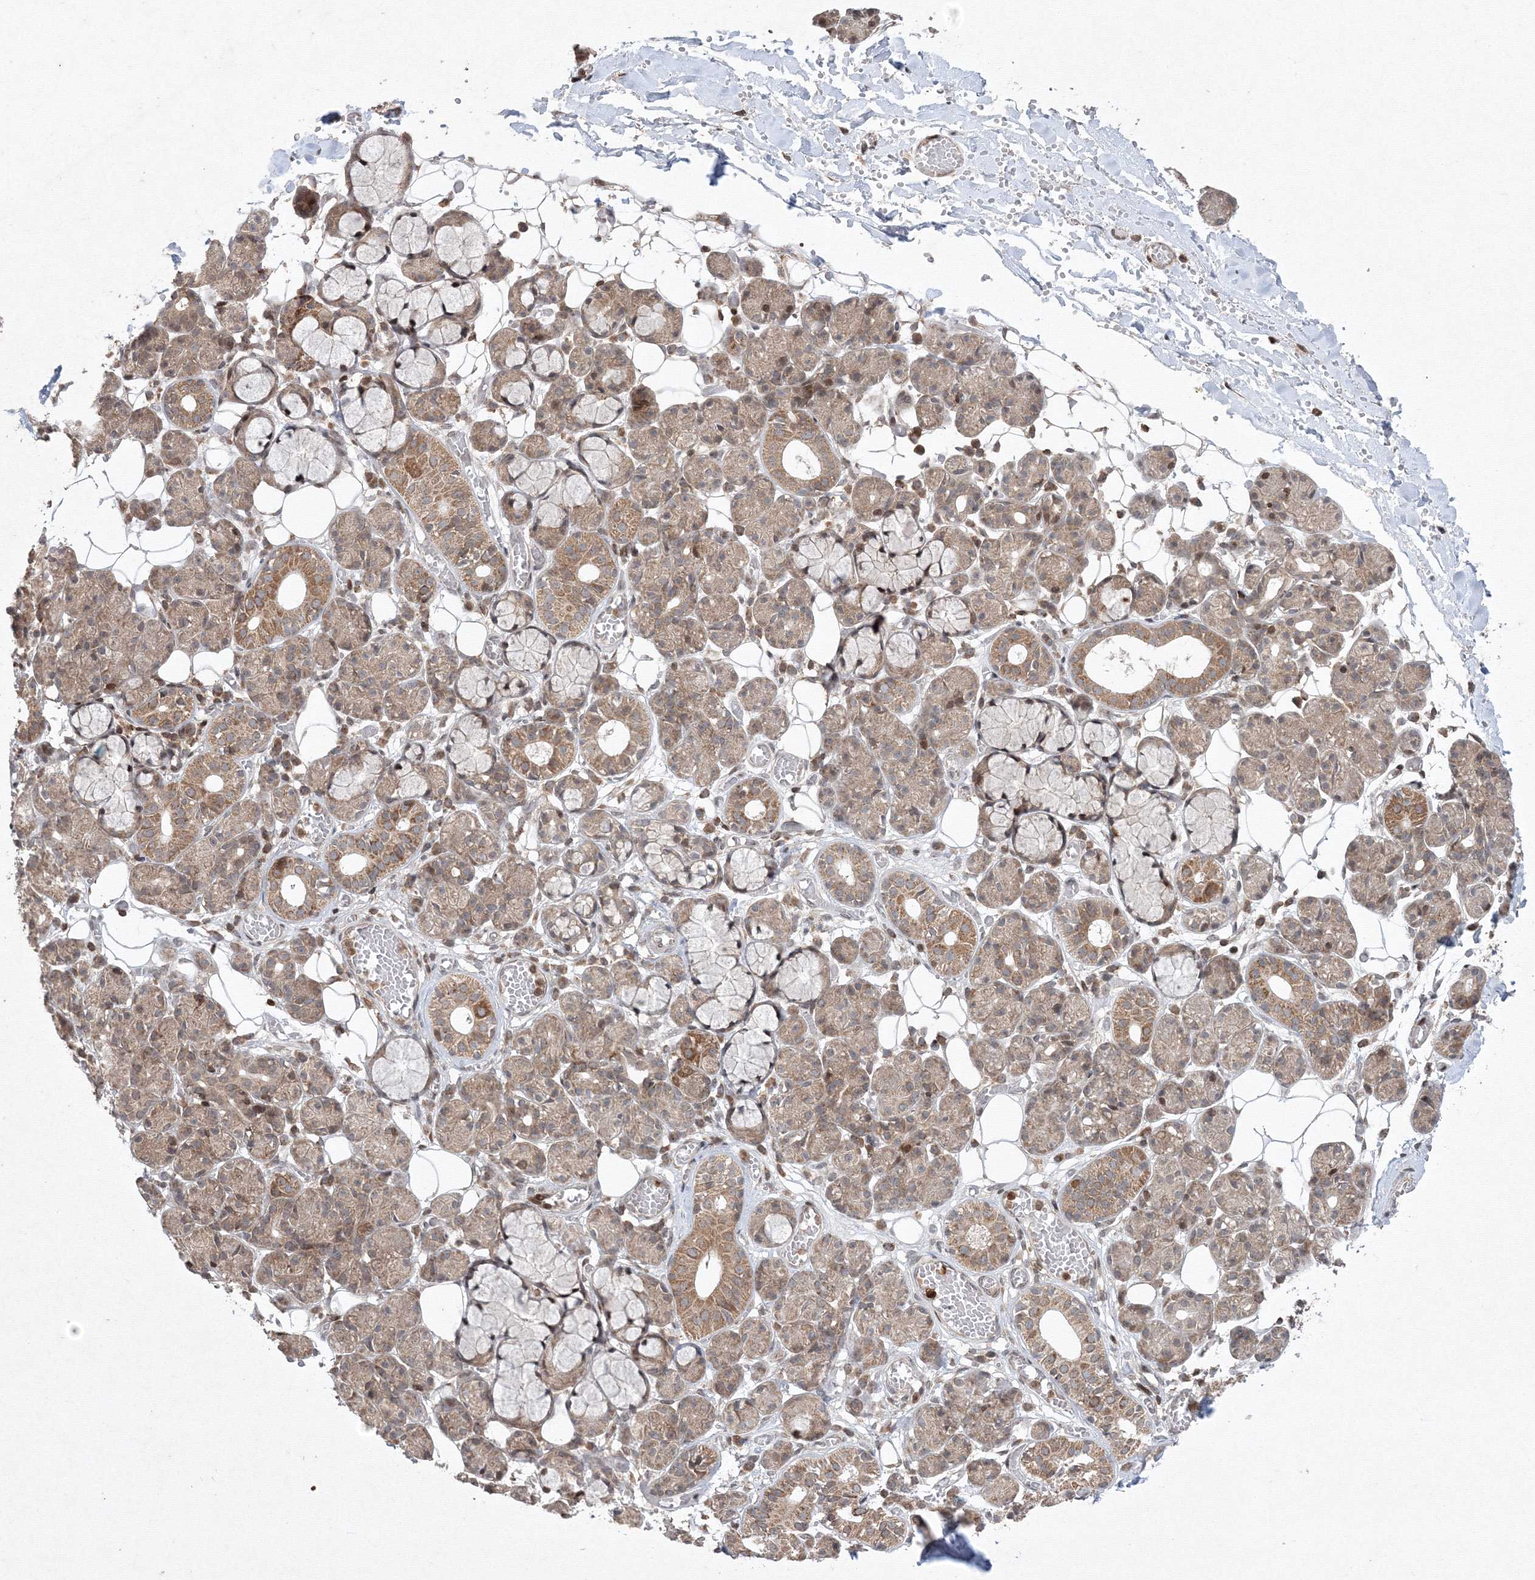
{"staining": {"intensity": "moderate", "quantity": ">75%", "location": "cytoplasmic/membranous,nuclear"}, "tissue": "salivary gland", "cell_type": "Glandular cells", "image_type": "normal", "snomed": [{"axis": "morphology", "description": "Normal tissue, NOS"}, {"axis": "topography", "description": "Salivary gland"}], "caption": "About >75% of glandular cells in normal human salivary gland exhibit moderate cytoplasmic/membranous,nuclear protein expression as visualized by brown immunohistochemical staining.", "gene": "MKRN2", "patient": {"sex": "male", "age": 63}}